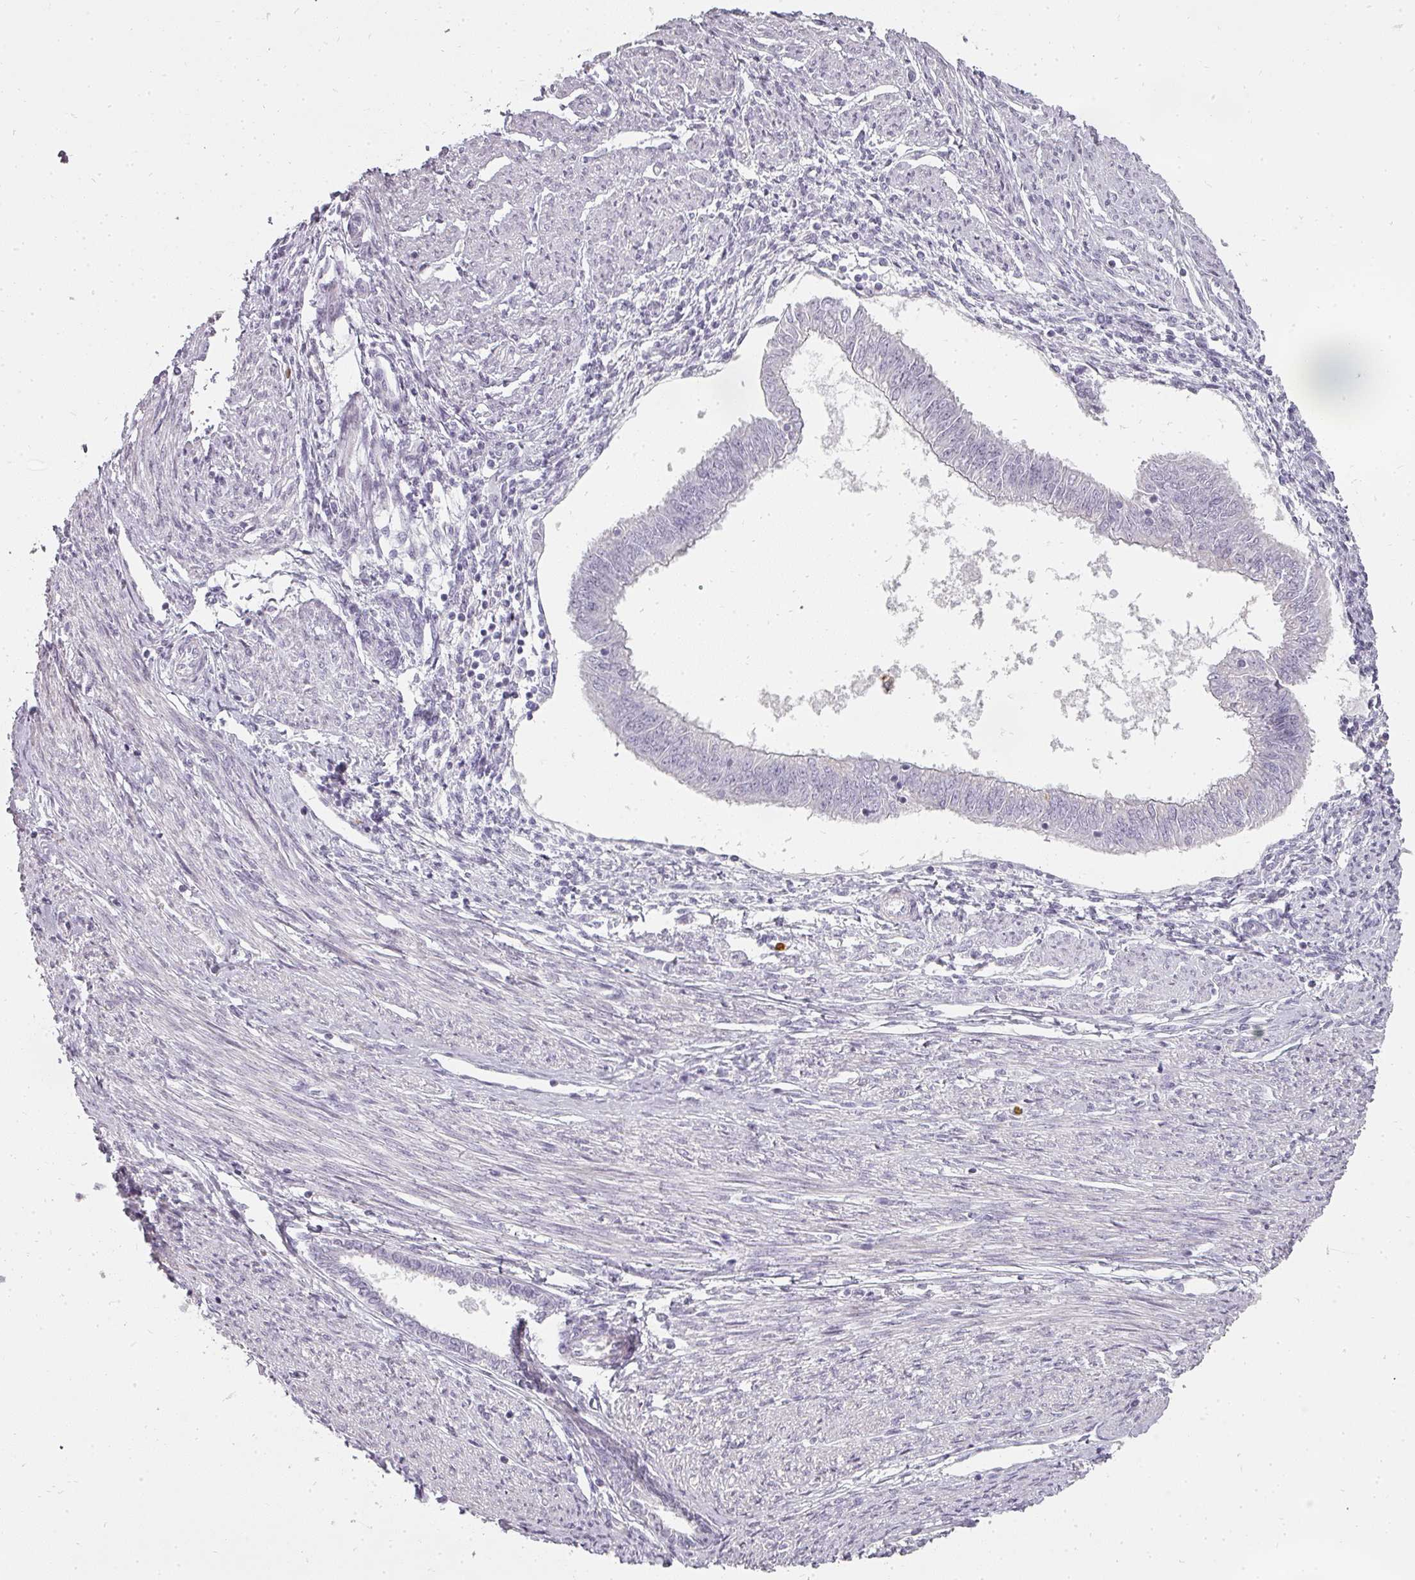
{"staining": {"intensity": "negative", "quantity": "none", "location": "none"}, "tissue": "endometrial cancer", "cell_type": "Tumor cells", "image_type": "cancer", "snomed": [{"axis": "morphology", "description": "Adenocarcinoma, NOS"}, {"axis": "topography", "description": "Endometrium"}], "caption": "Immunohistochemistry (IHC) image of neoplastic tissue: human adenocarcinoma (endometrial) stained with DAB exhibits no significant protein positivity in tumor cells. (Immunohistochemistry, brightfield microscopy, high magnification).", "gene": "BIK", "patient": {"sex": "female", "age": 58}}